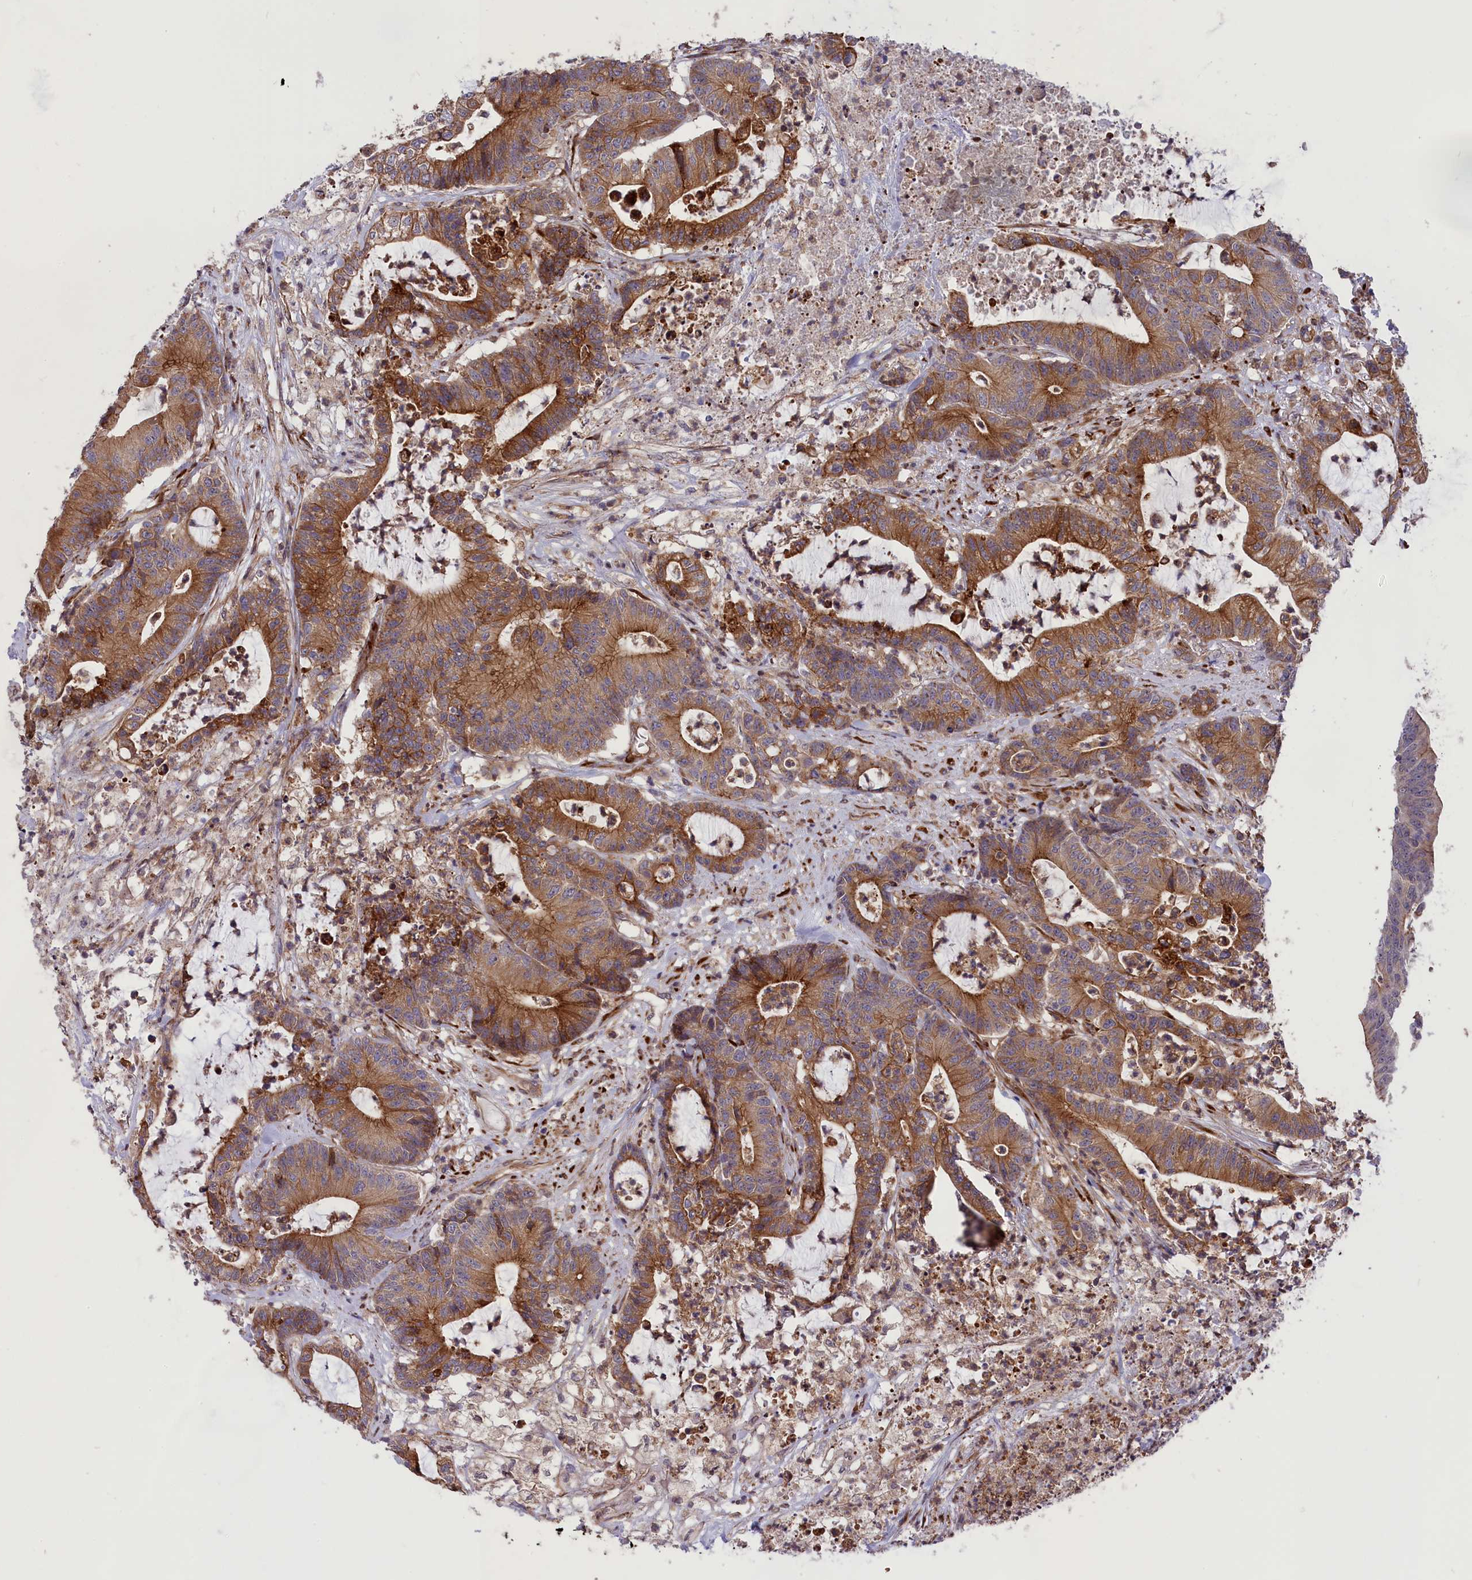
{"staining": {"intensity": "moderate", "quantity": ">75%", "location": "cytoplasmic/membranous"}, "tissue": "colorectal cancer", "cell_type": "Tumor cells", "image_type": "cancer", "snomed": [{"axis": "morphology", "description": "Adenocarcinoma, NOS"}, {"axis": "topography", "description": "Colon"}], "caption": "The photomicrograph displays a brown stain indicating the presence of a protein in the cytoplasmic/membranous of tumor cells in adenocarcinoma (colorectal). The staining is performed using DAB (3,3'-diaminobenzidine) brown chromogen to label protein expression. The nuclei are counter-stained blue using hematoxylin.", "gene": "DDX60L", "patient": {"sex": "female", "age": 84}}